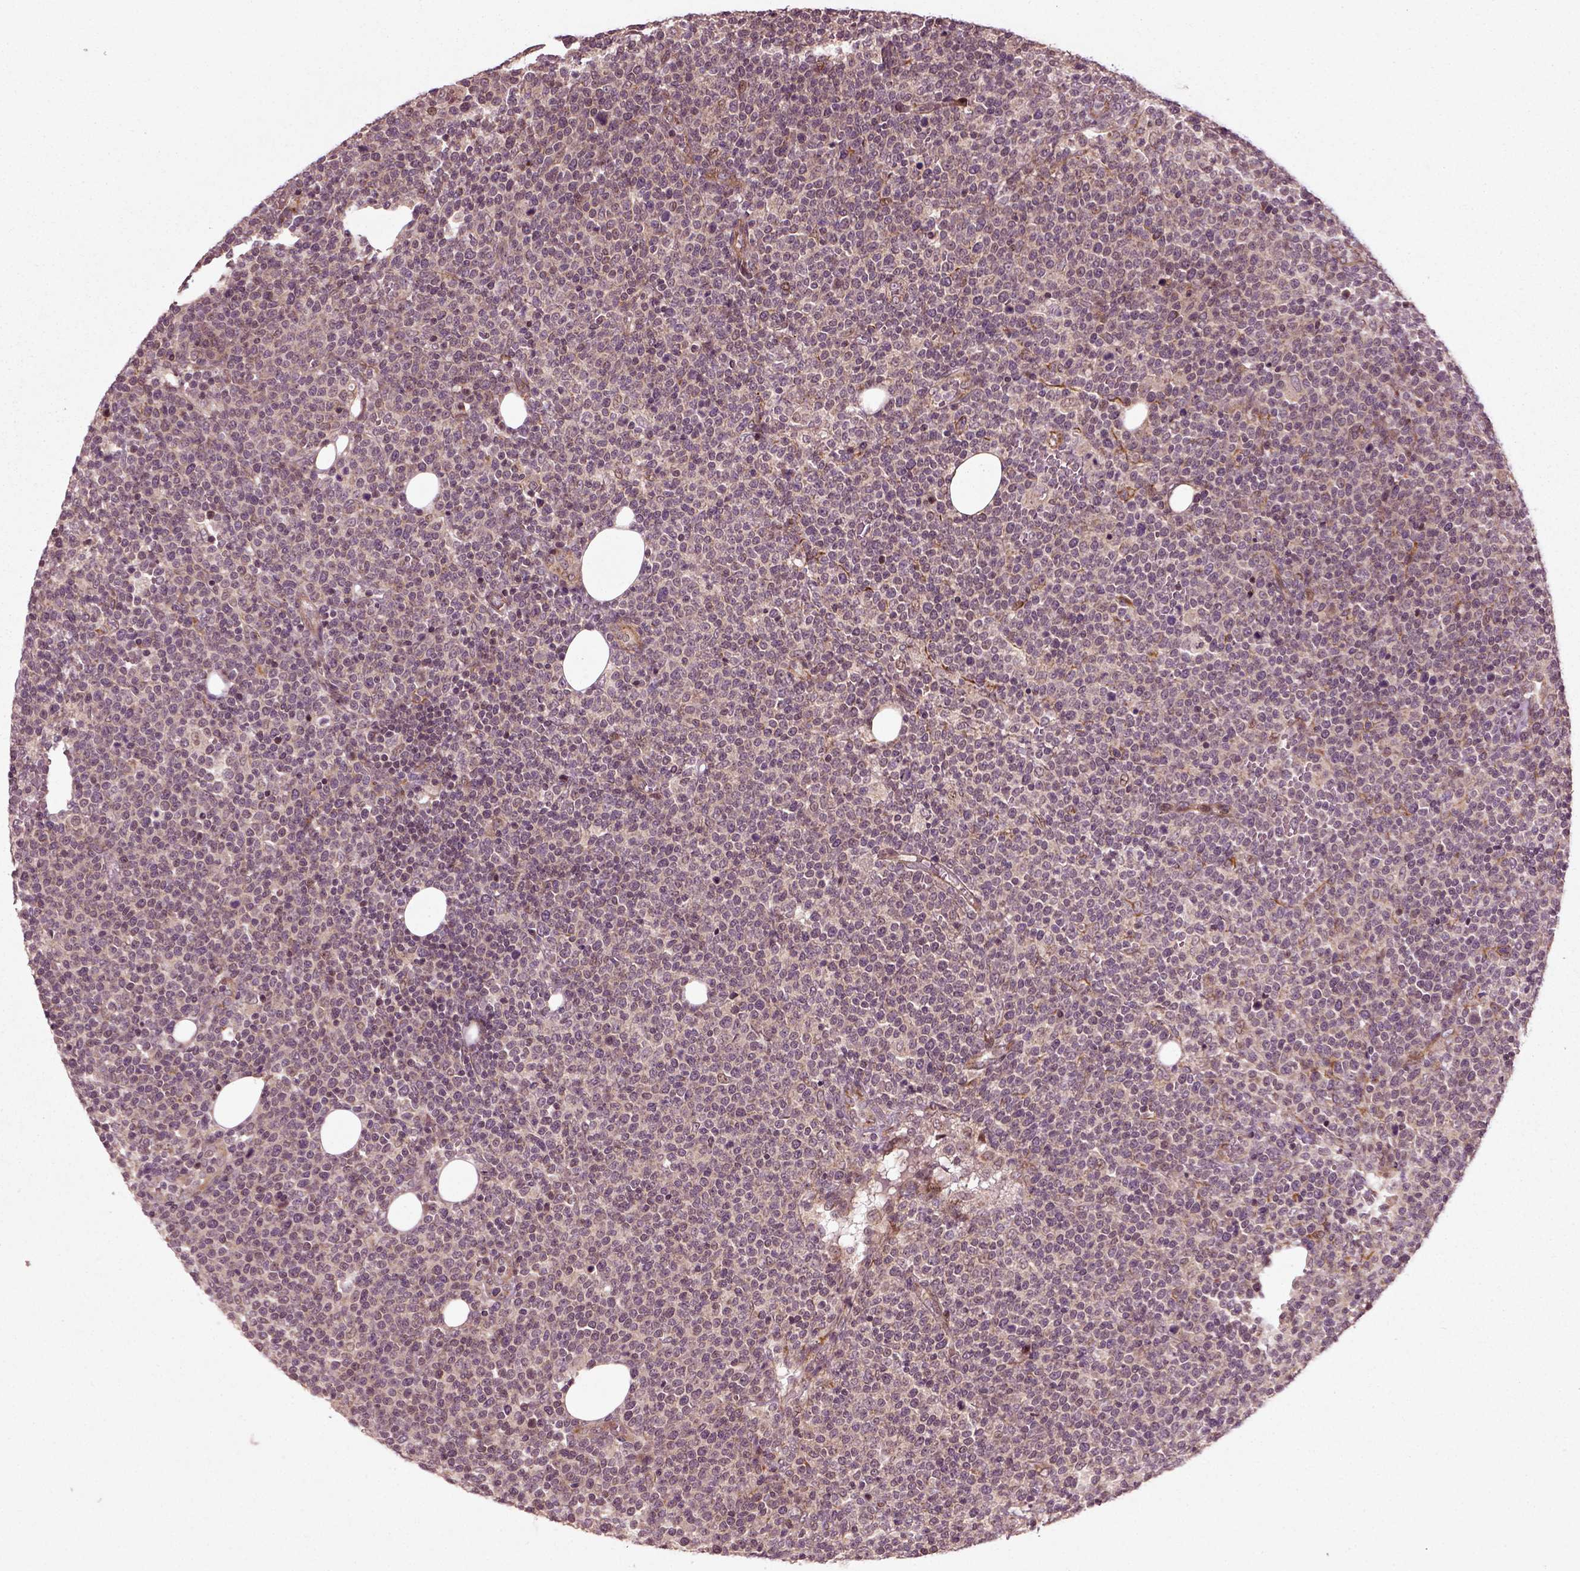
{"staining": {"intensity": "negative", "quantity": "none", "location": "none"}, "tissue": "lymphoma", "cell_type": "Tumor cells", "image_type": "cancer", "snomed": [{"axis": "morphology", "description": "Malignant lymphoma, non-Hodgkin's type, High grade"}, {"axis": "topography", "description": "Lymph node"}], "caption": "An image of lymphoma stained for a protein reveals no brown staining in tumor cells.", "gene": "PLCD3", "patient": {"sex": "male", "age": 61}}